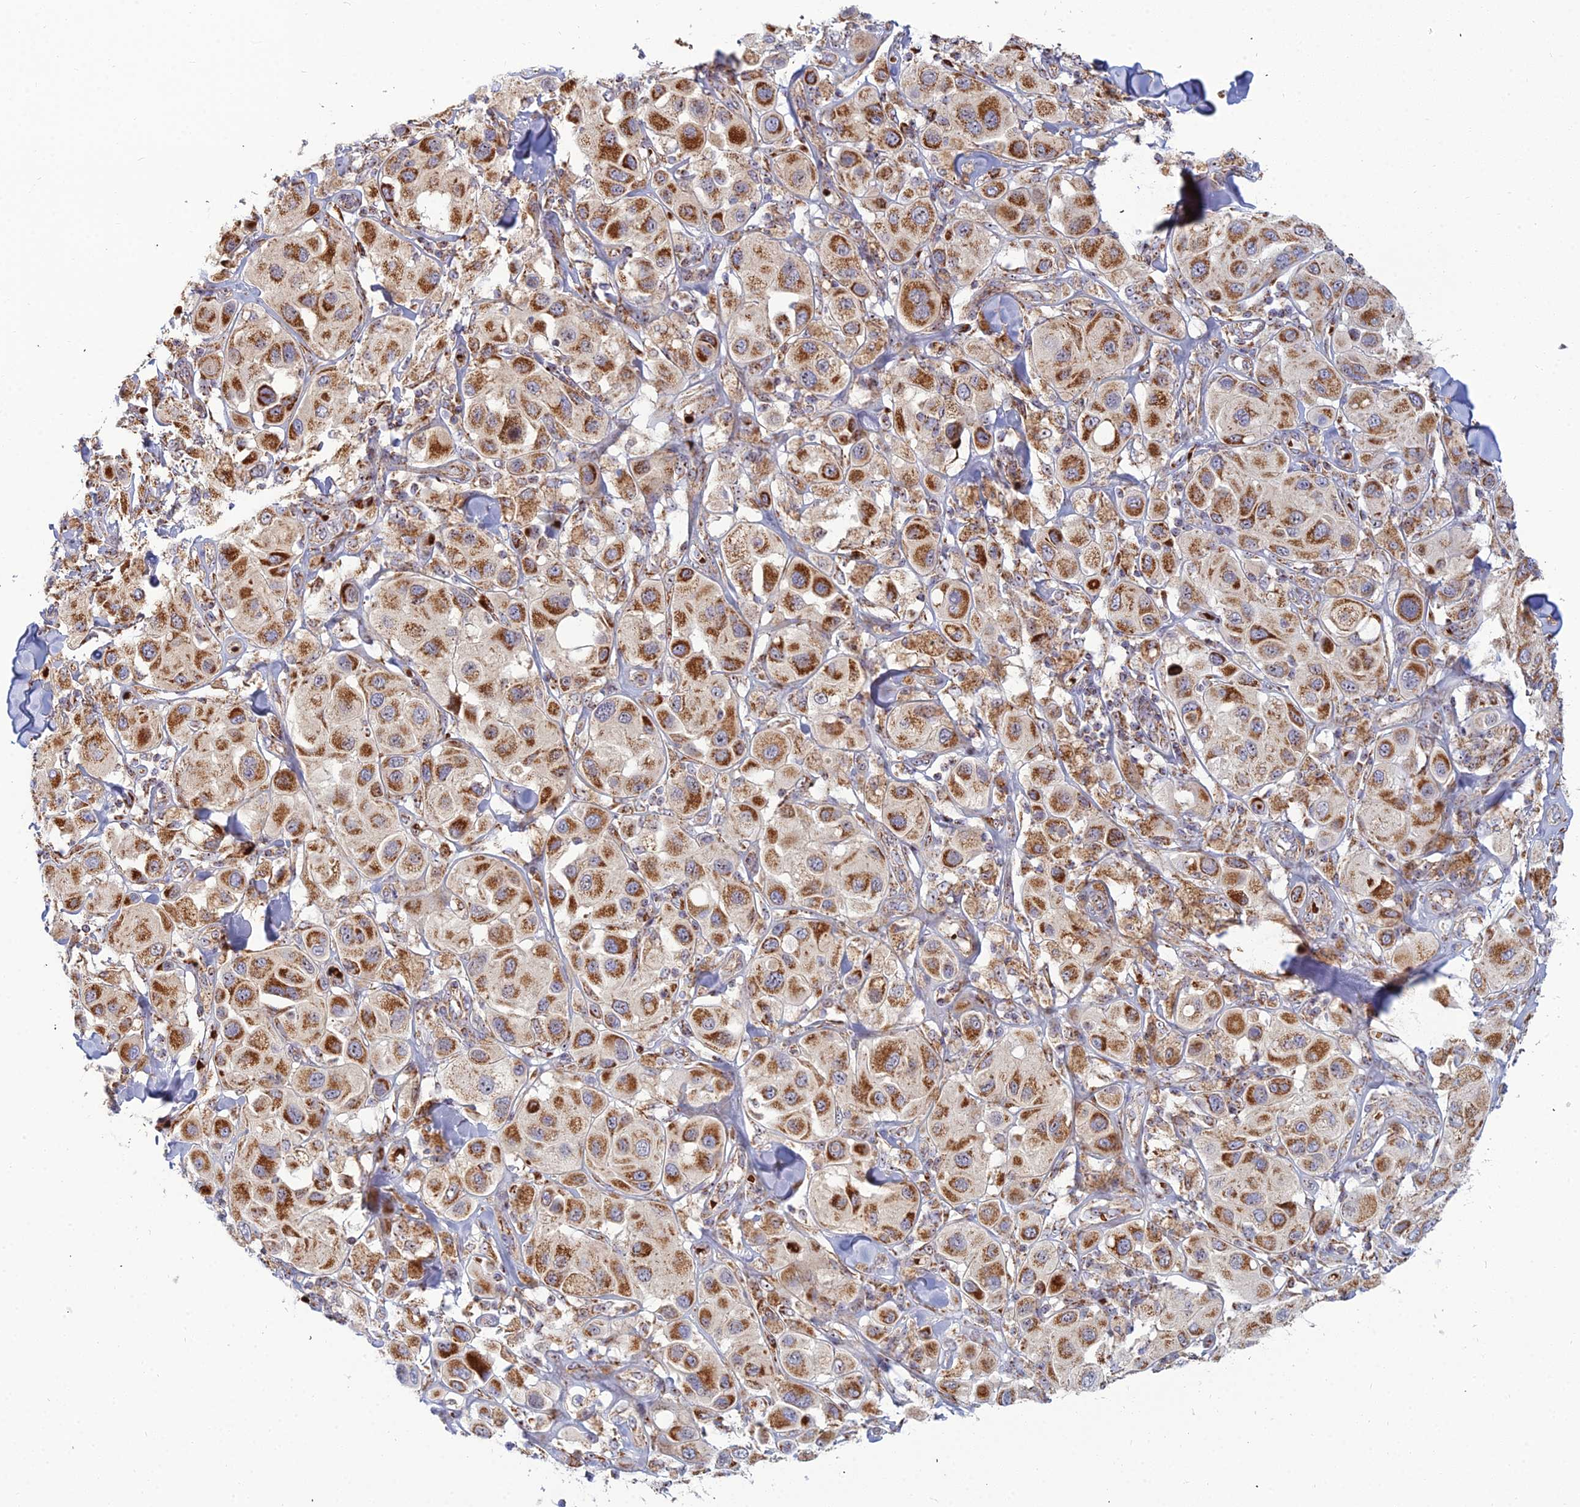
{"staining": {"intensity": "strong", "quantity": ">75%", "location": "cytoplasmic/membranous"}, "tissue": "melanoma", "cell_type": "Tumor cells", "image_type": "cancer", "snomed": [{"axis": "morphology", "description": "Malignant melanoma, Metastatic site"}, {"axis": "topography", "description": "Skin"}], "caption": "Tumor cells reveal high levels of strong cytoplasmic/membranous staining in approximately >75% of cells in melanoma.", "gene": "SLC35F4", "patient": {"sex": "male", "age": 41}}